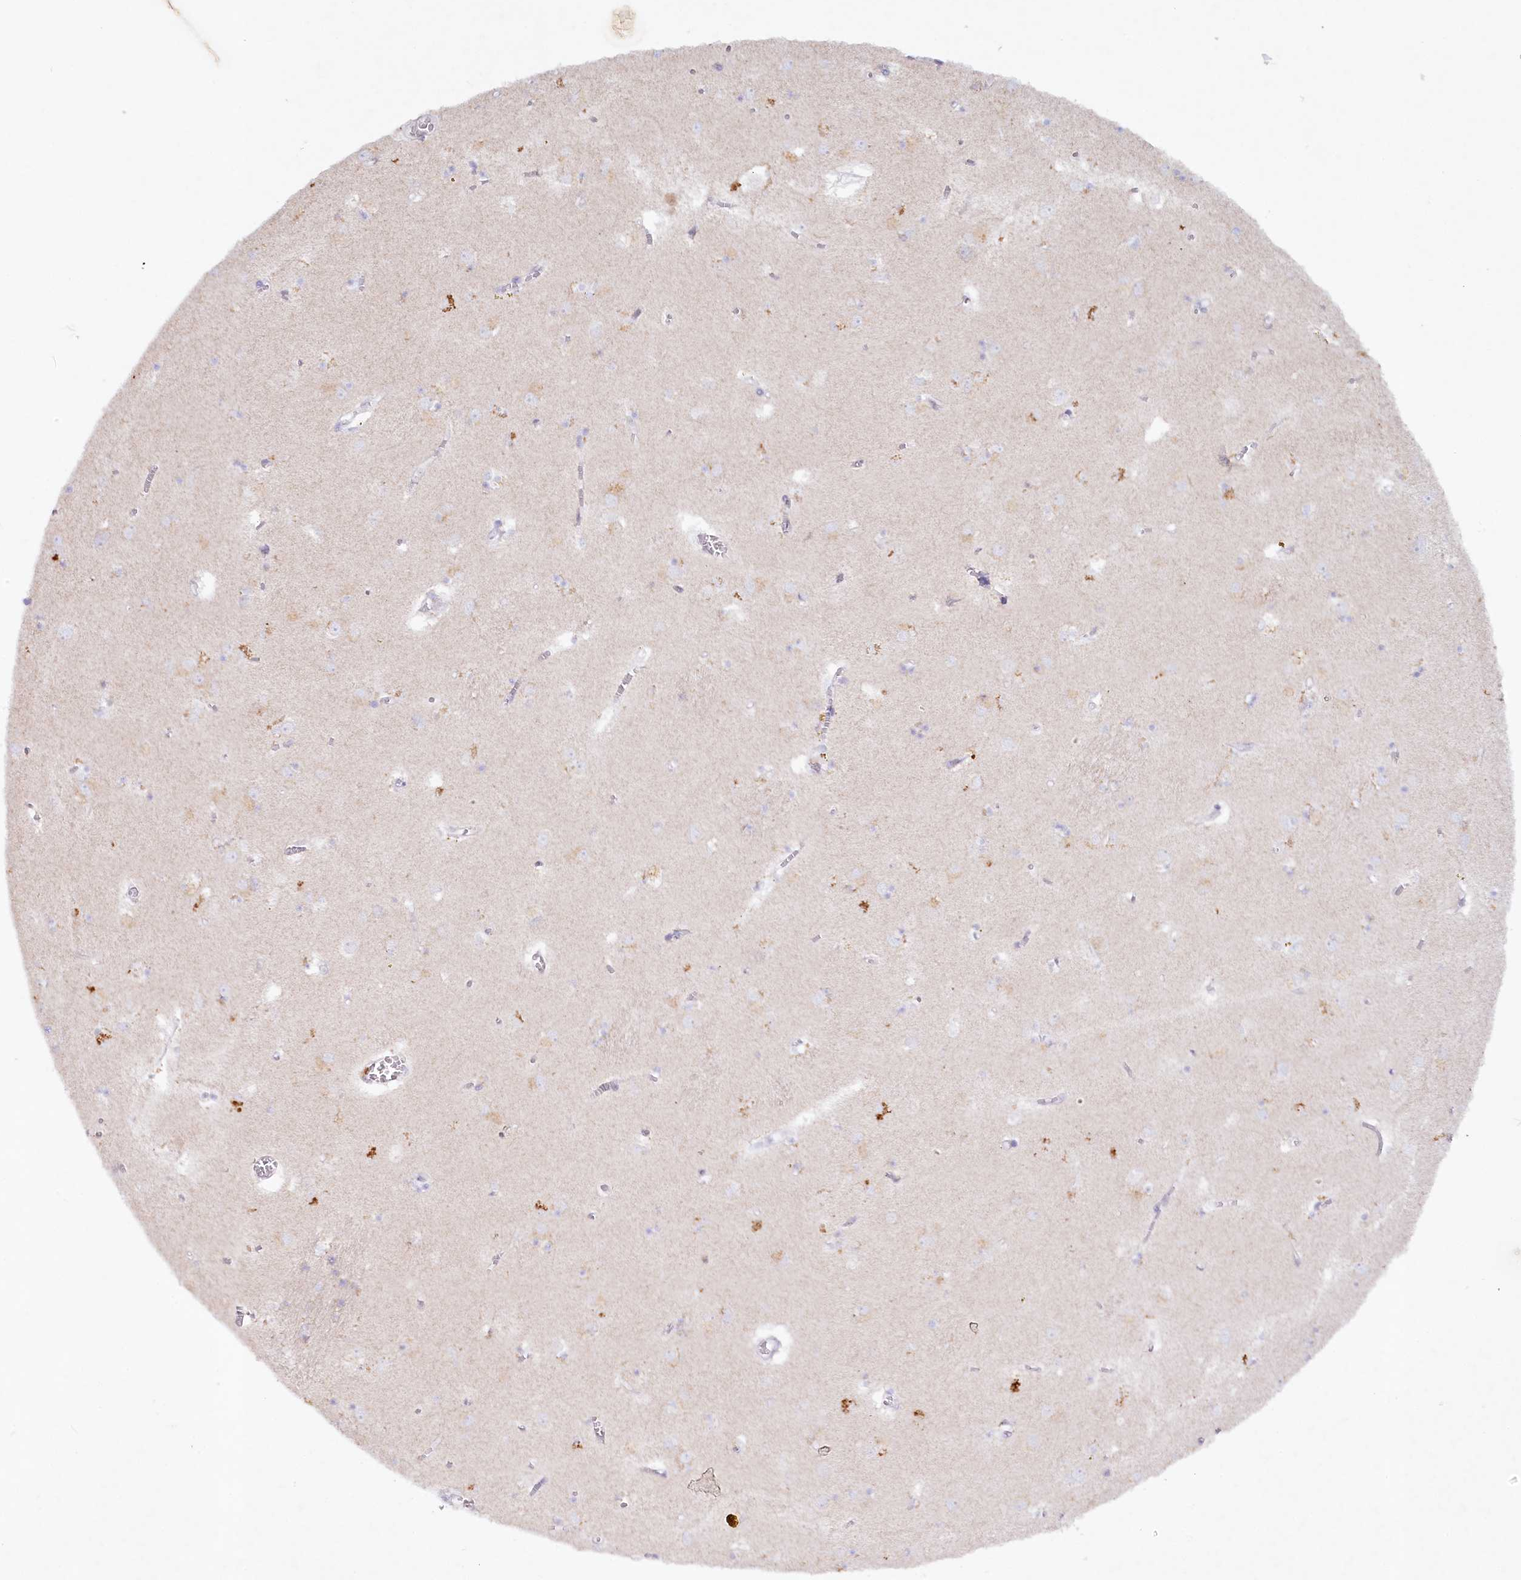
{"staining": {"intensity": "negative", "quantity": "none", "location": "none"}, "tissue": "caudate", "cell_type": "Glial cells", "image_type": "normal", "snomed": [{"axis": "morphology", "description": "Normal tissue, NOS"}, {"axis": "topography", "description": "Lateral ventricle wall"}], "caption": "A high-resolution image shows immunohistochemistry staining of normal caudate, which displays no significant expression in glial cells. (DAB immunohistochemistry (IHC), high magnification).", "gene": "PSAPL1", "patient": {"sex": "male", "age": 70}}